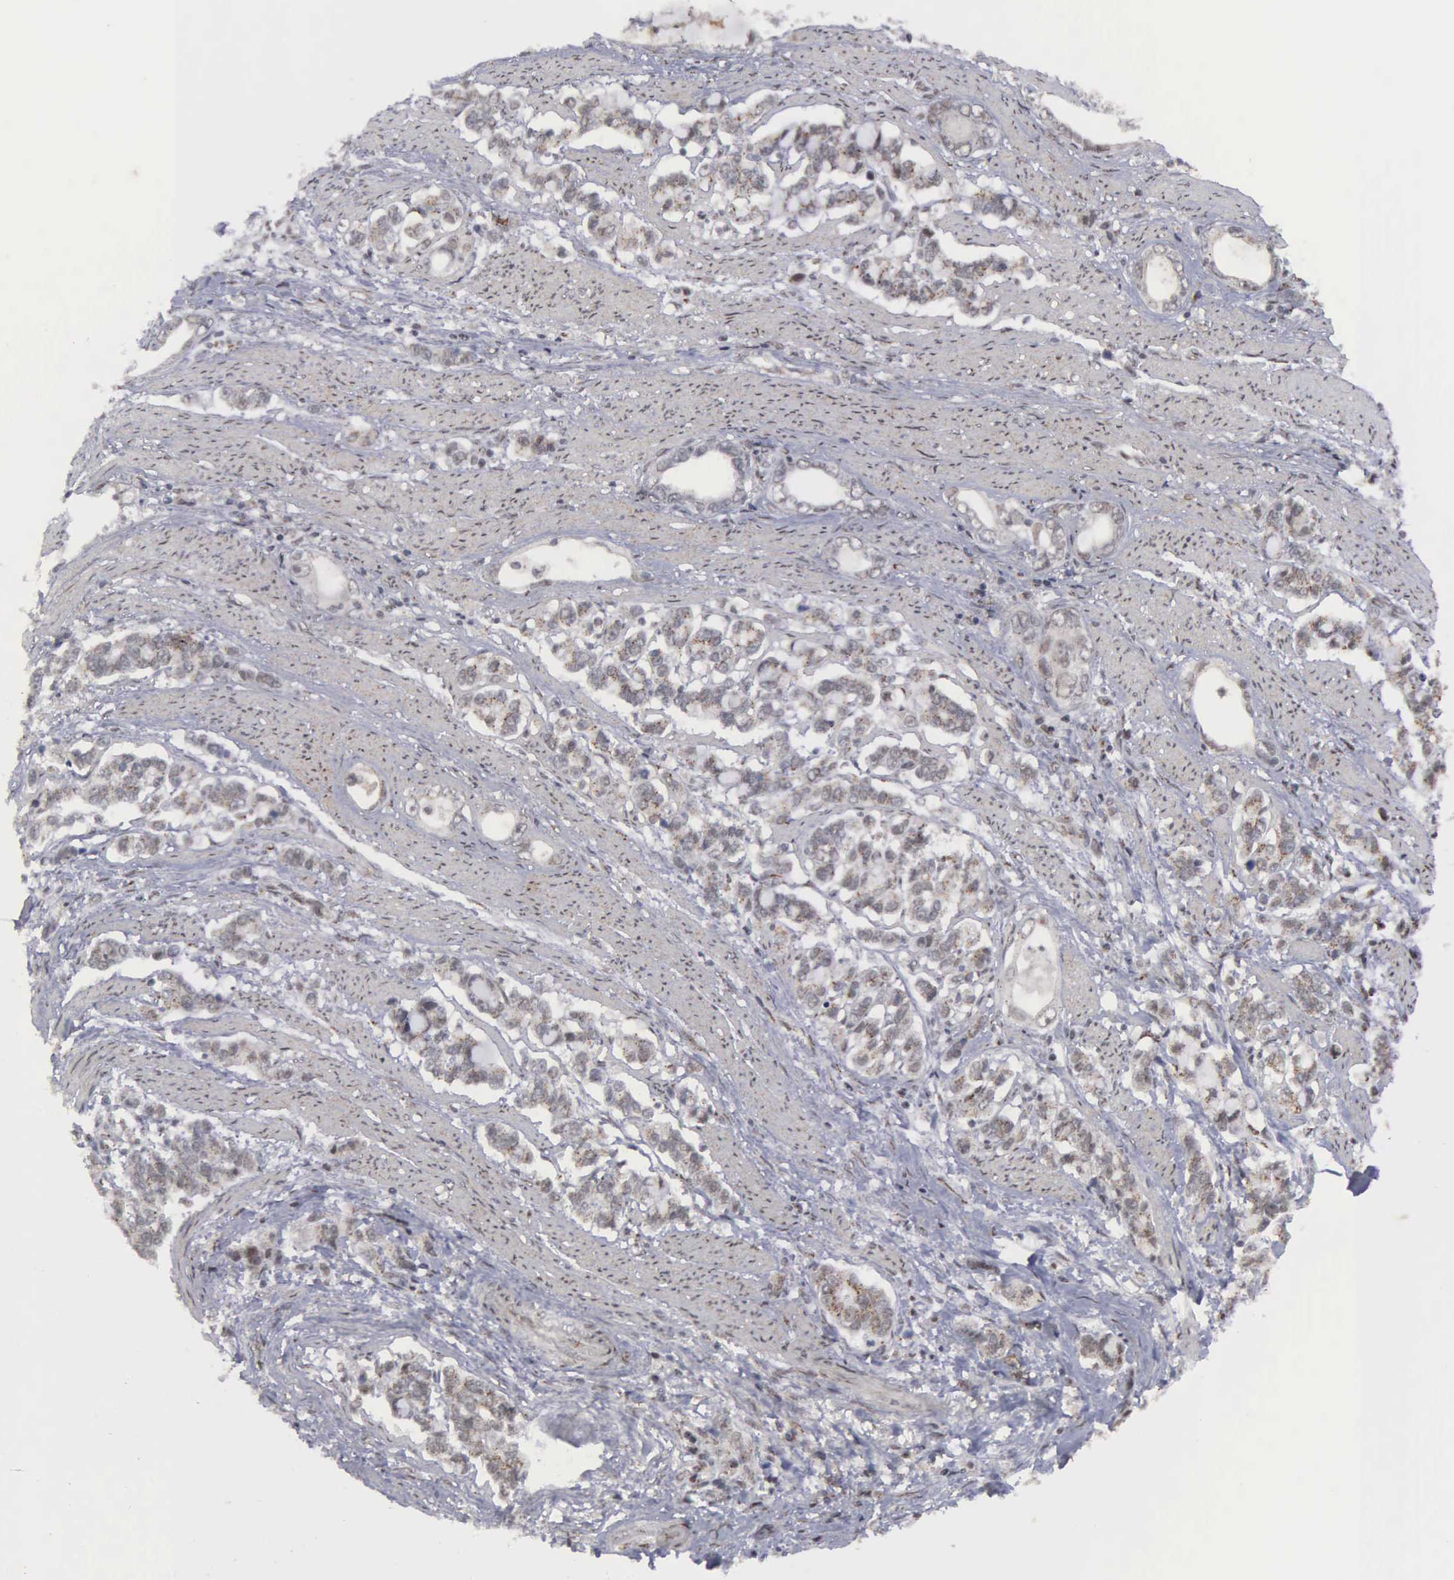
{"staining": {"intensity": "weak", "quantity": "25%-75%", "location": "cytoplasmic/membranous"}, "tissue": "stomach cancer", "cell_type": "Tumor cells", "image_type": "cancer", "snomed": [{"axis": "morphology", "description": "Adenocarcinoma, NOS"}, {"axis": "topography", "description": "Stomach"}], "caption": "Protein expression analysis of human stomach adenocarcinoma reveals weak cytoplasmic/membranous positivity in approximately 25%-75% of tumor cells. (IHC, brightfield microscopy, high magnification).", "gene": "GTF2A1", "patient": {"sex": "male", "age": 78}}